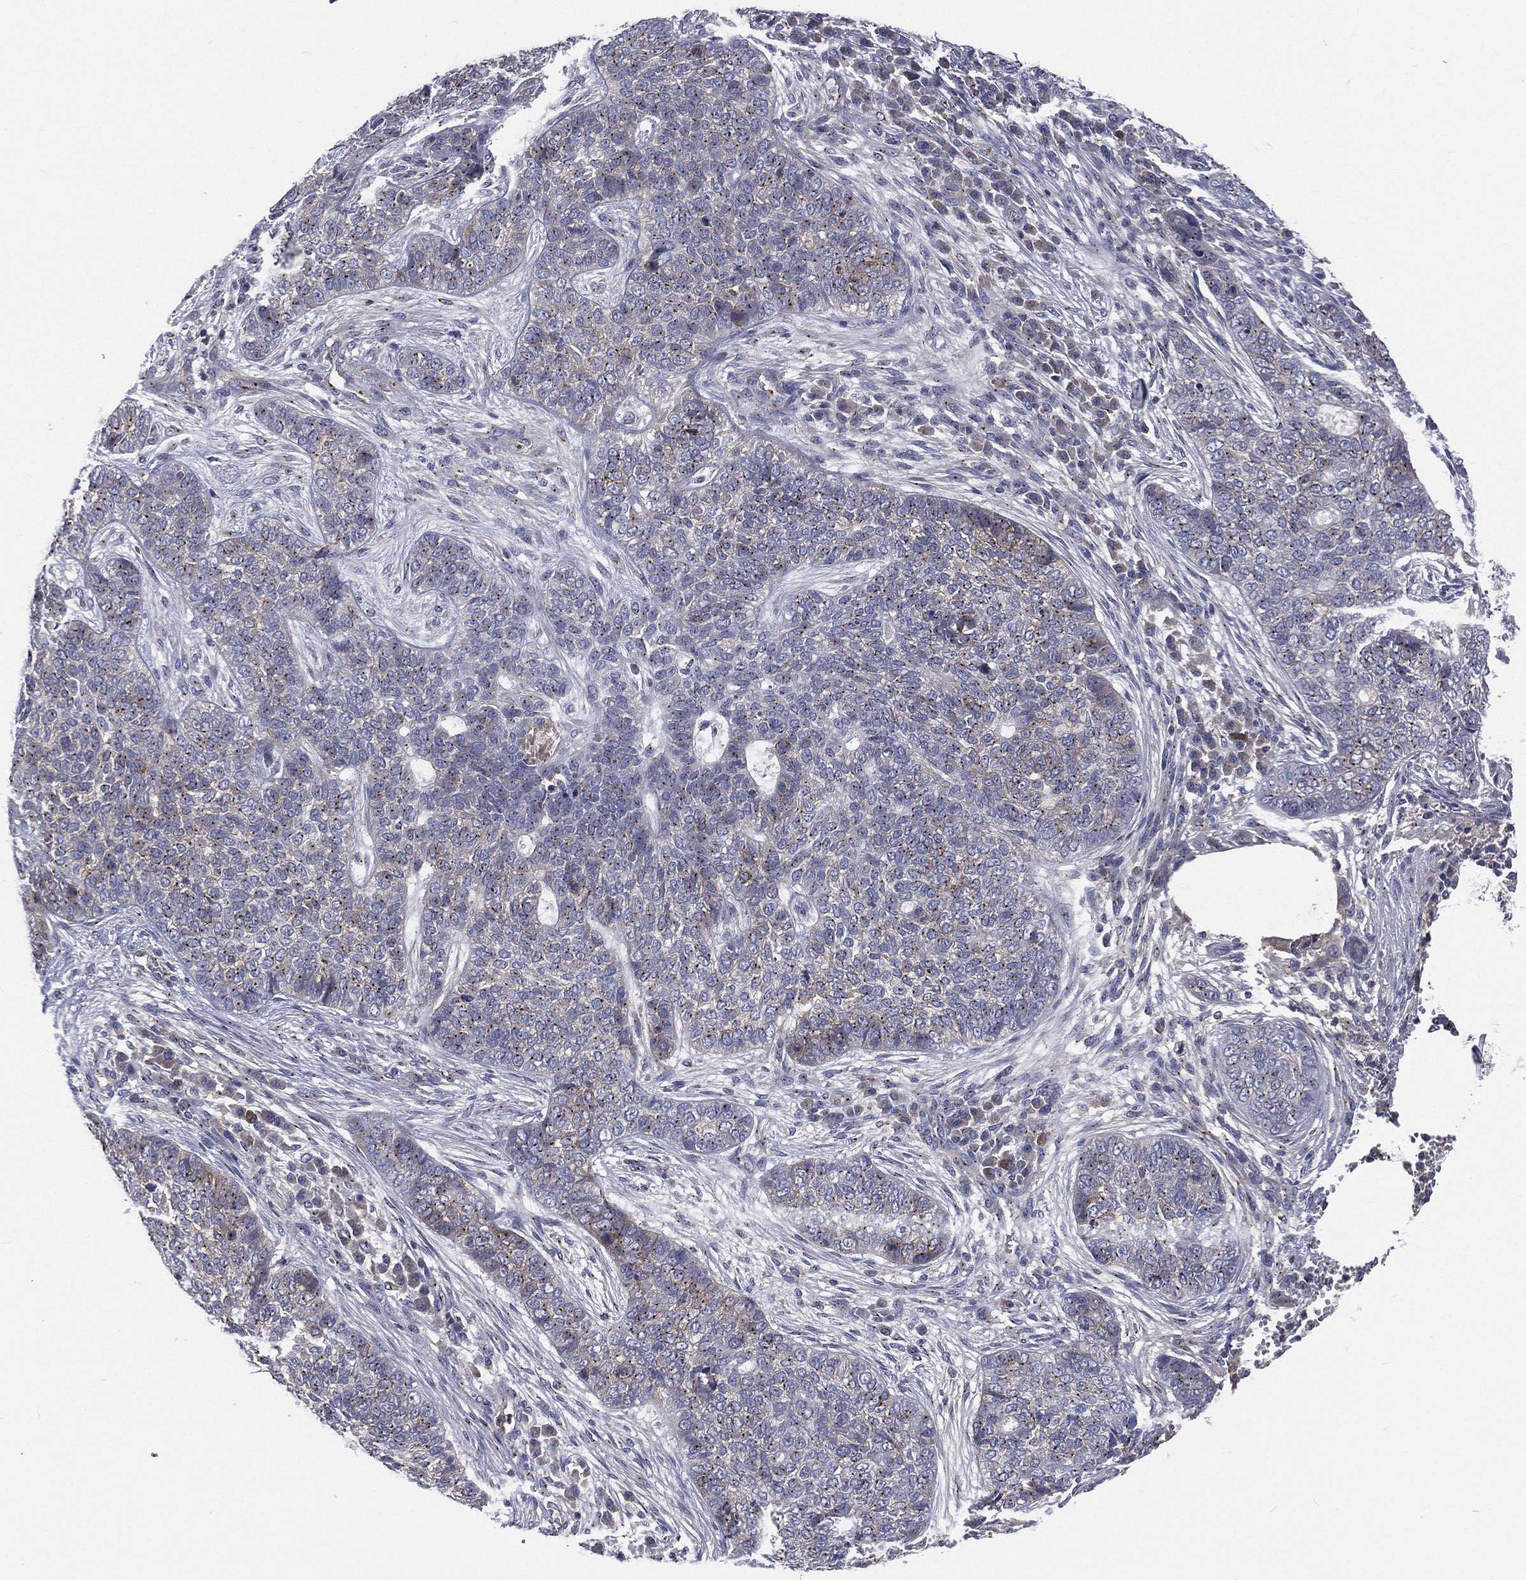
{"staining": {"intensity": "moderate", "quantity": "25%-75%", "location": "cytoplasmic/membranous"}, "tissue": "skin cancer", "cell_type": "Tumor cells", "image_type": "cancer", "snomed": [{"axis": "morphology", "description": "Basal cell carcinoma"}, {"axis": "topography", "description": "Skin"}], "caption": "A photomicrograph of human skin basal cell carcinoma stained for a protein demonstrates moderate cytoplasmic/membranous brown staining in tumor cells. Using DAB (3,3'-diaminobenzidine) (brown) and hematoxylin (blue) stains, captured at high magnification using brightfield microscopy.", "gene": "CROCC", "patient": {"sex": "female", "age": 69}}